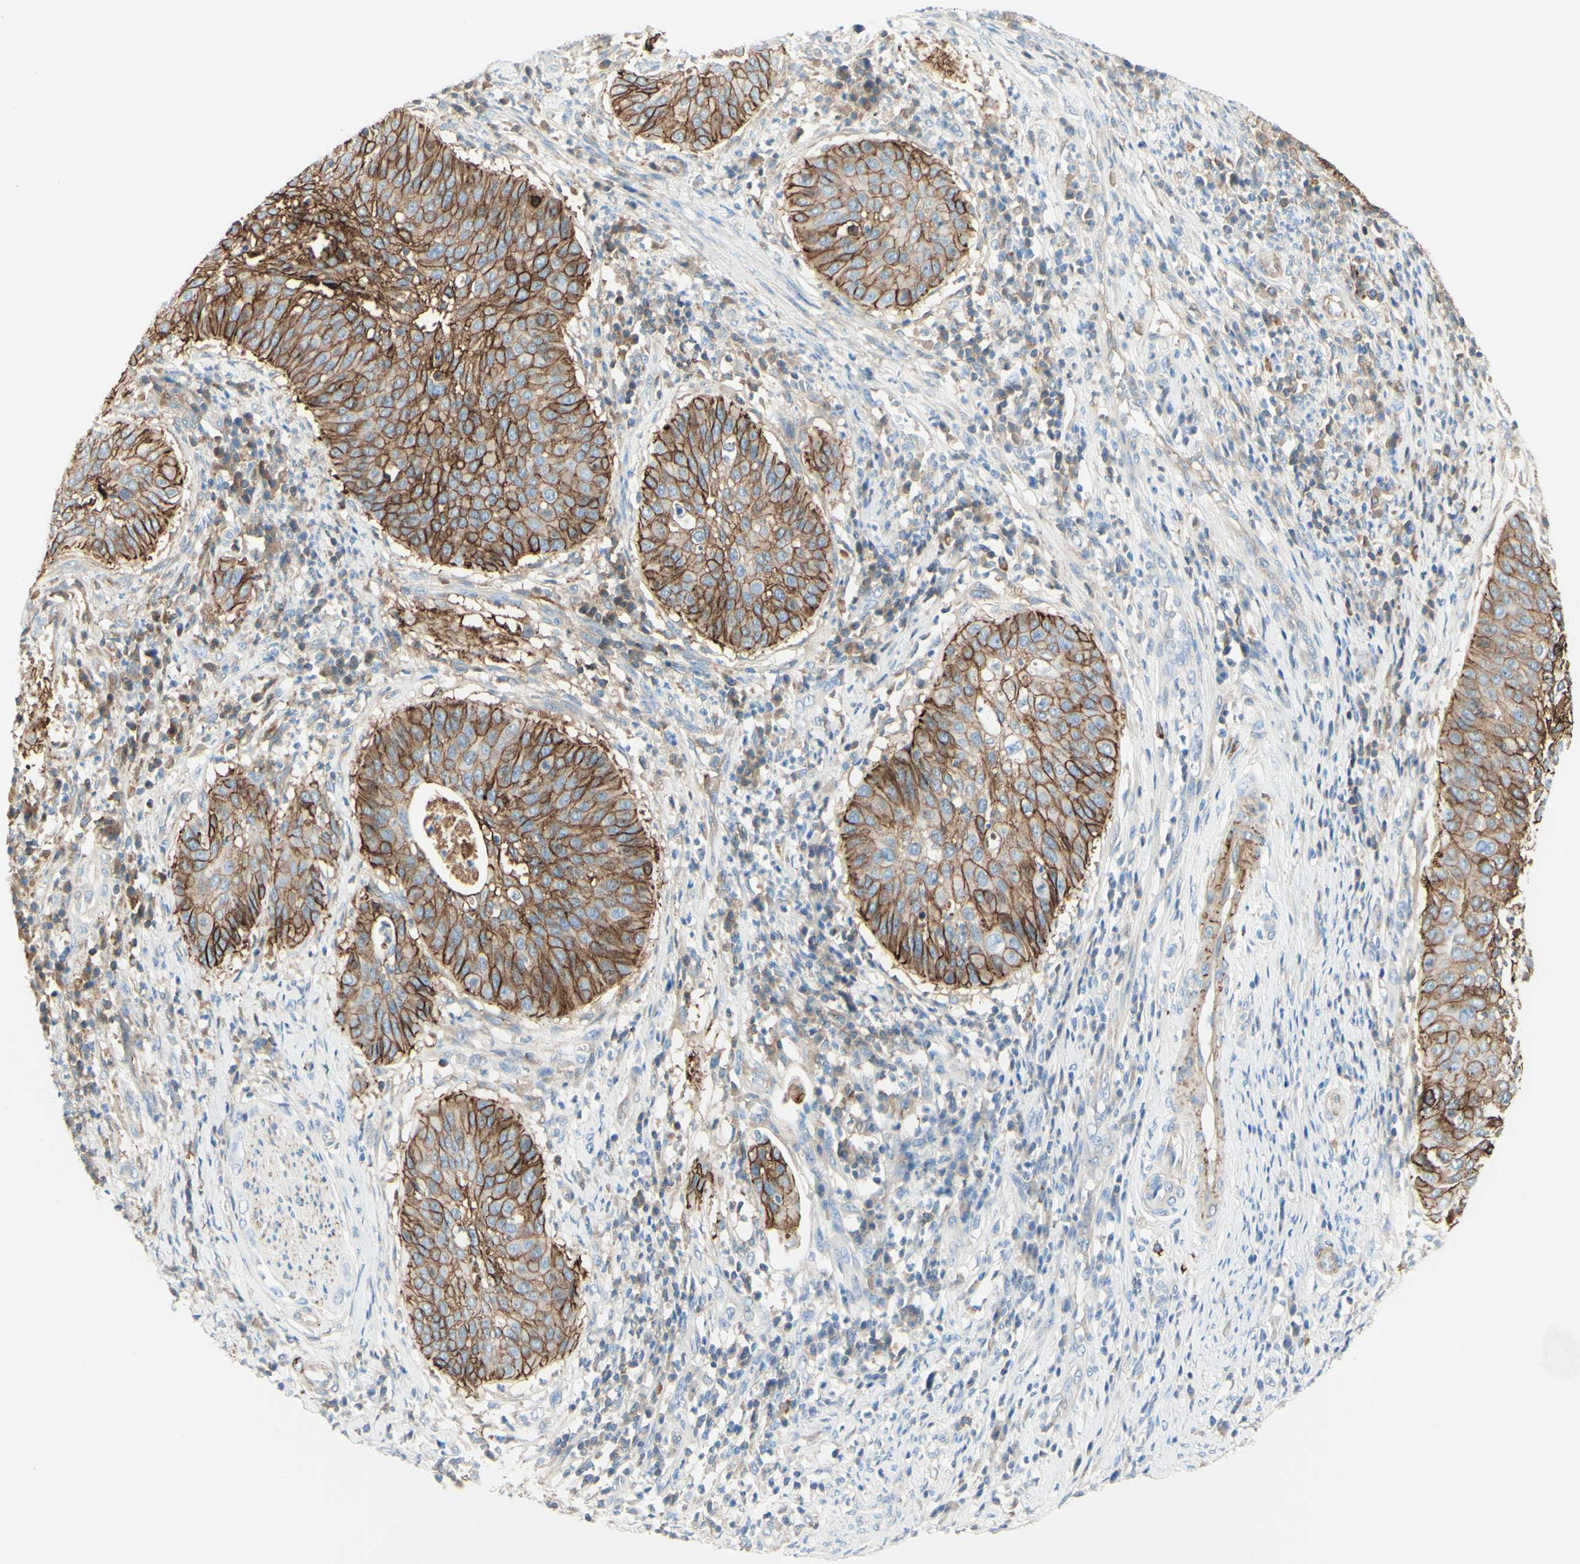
{"staining": {"intensity": "moderate", "quantity": ">75%", "location": "cytoplasmic/membranous"}, "tissue": "cervical cancer", "cell_type": "Tumor cells", "image_type": "cancer", "snomed": [{"axis": "morphology", "description": "Normal tissue, NOS"}, {"axis": "morphology", "description": "Squamous cell carcinoma, NOS"}, {"axis": "topography", "description": "Cervix"}], "caption": "A micrograph of cervical squamous cell carcinoma stained for a protein exhibits moderate cytoplasmic/membranous brown staining in tumor cells. Ihc stains the protein of interest in brown and the nuclei are stained blue.", "gene": "ALCAM", "patient": {"sex": "female", "age": 39}}